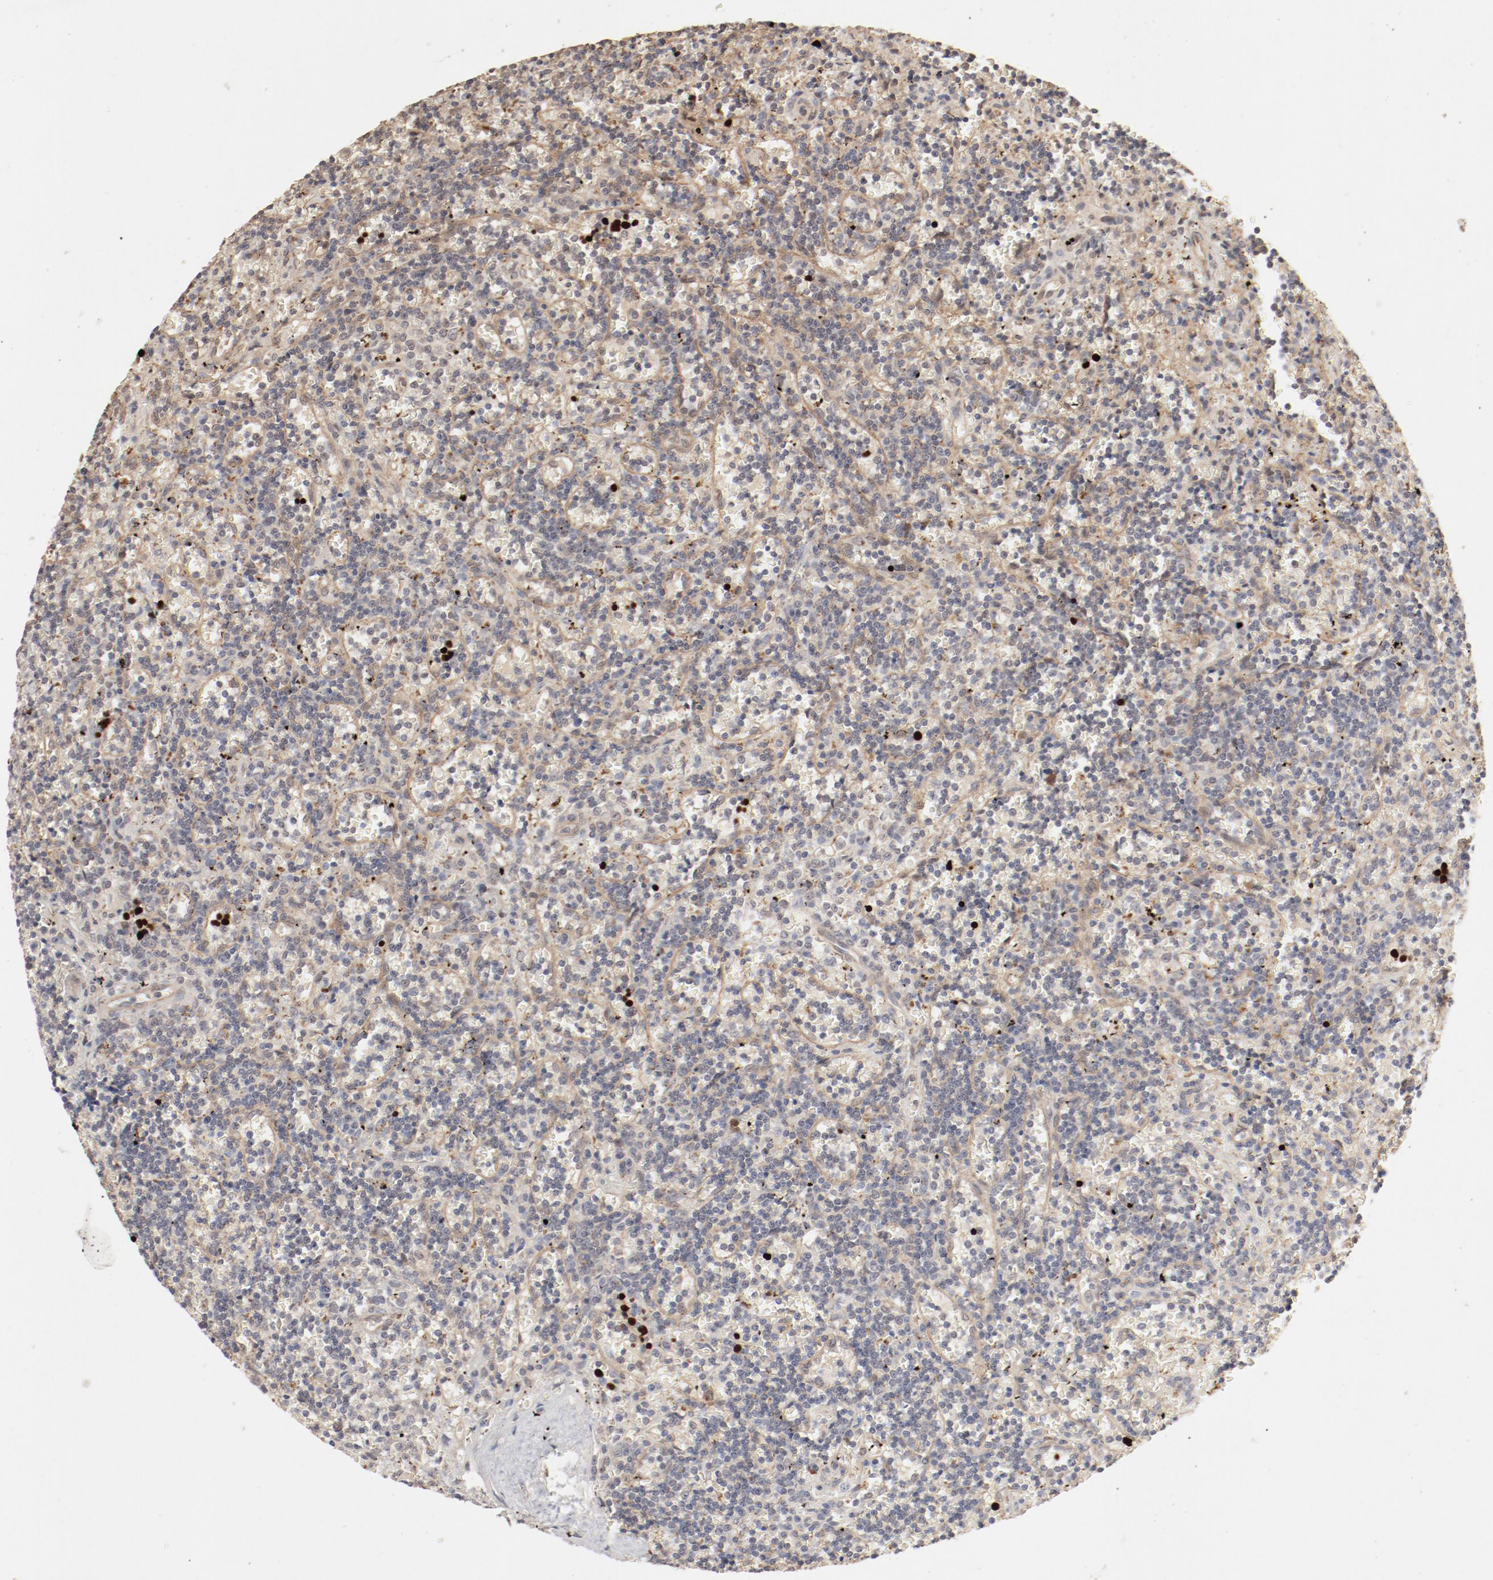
{"staining": {"intensity": "moderate", "quantity": "25%-75%", "location": "cytoplasmic/membranous"}, "tissue": "lymphoma", "cell_type": "Tumor cells", "image_type": "cancer", "snomed": [{"axis": "morphology", "description": "Malignant lymphoma, non-Hodgkin's type, Low grade"}, {"axis": "topography", "description": "Spleen"}], "caption": "IHC (DAB) staining of low-grade malignant lymphoma, non-Hodgkin's type demonstrates moderate cytoplasmic/membranous protein positivity in approximately 25%-75% of tumor cells.", "gene": "IL3RA", "patient": {"sex": "male", "age": 60}}